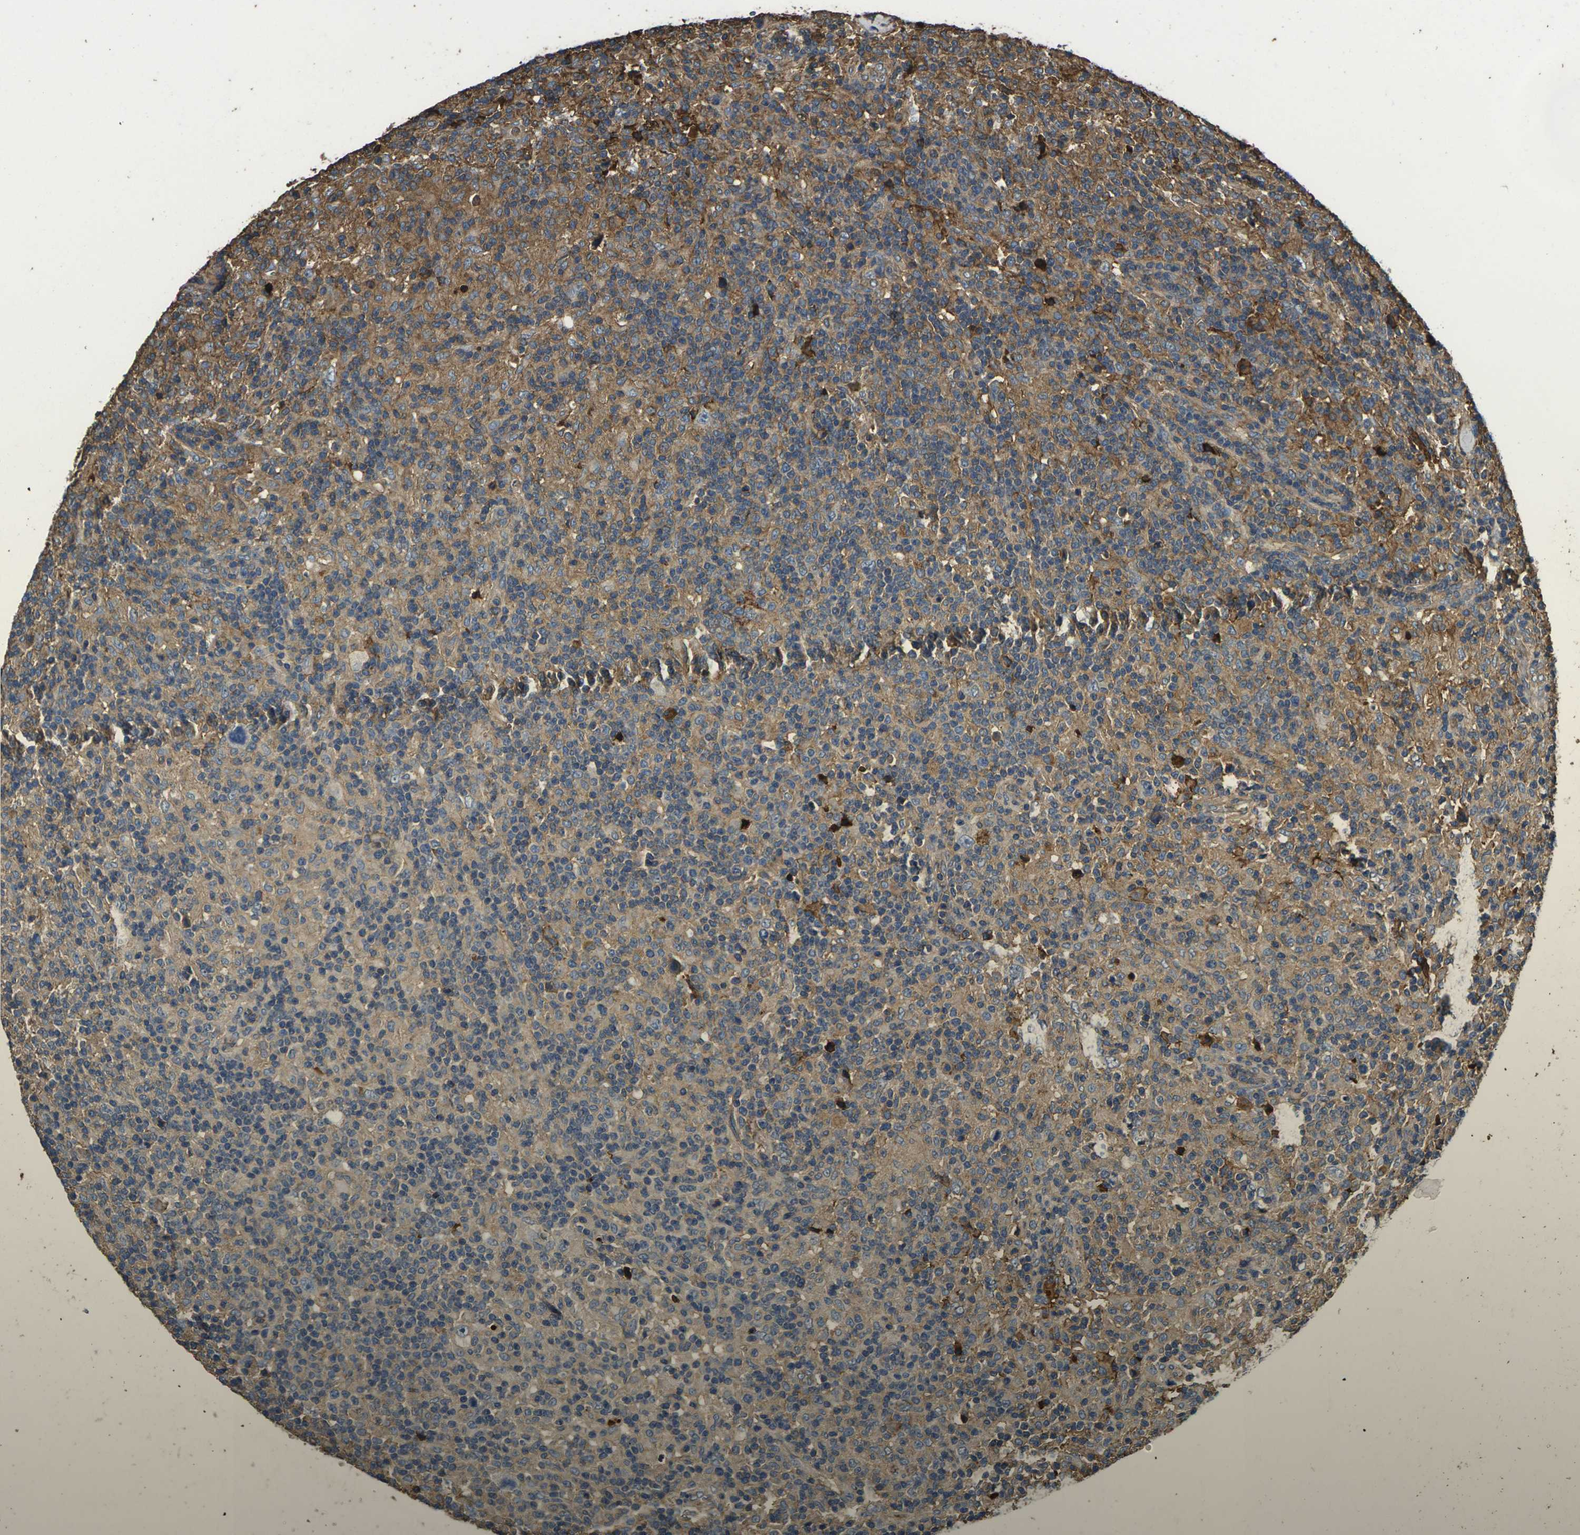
{"staining": {"intensity": "negative", "quantity": "none", "location": "none"}, "tissue": "lymphoma", "cell_type": "Tumor cells", "image_type": "cancer", "snomed": [{"axis": "morphology", "description": "Hodgkin's disease, NOS"}, {"axis": "topography", "description": "Lymph node"}], "caption": "This is an immunohistochemistry (IHC) histopathology image of human lymphoma. There is no staining in tumor cells.", "gene": "HSPG2", "patient": {"sex": "male", "age": 70}}